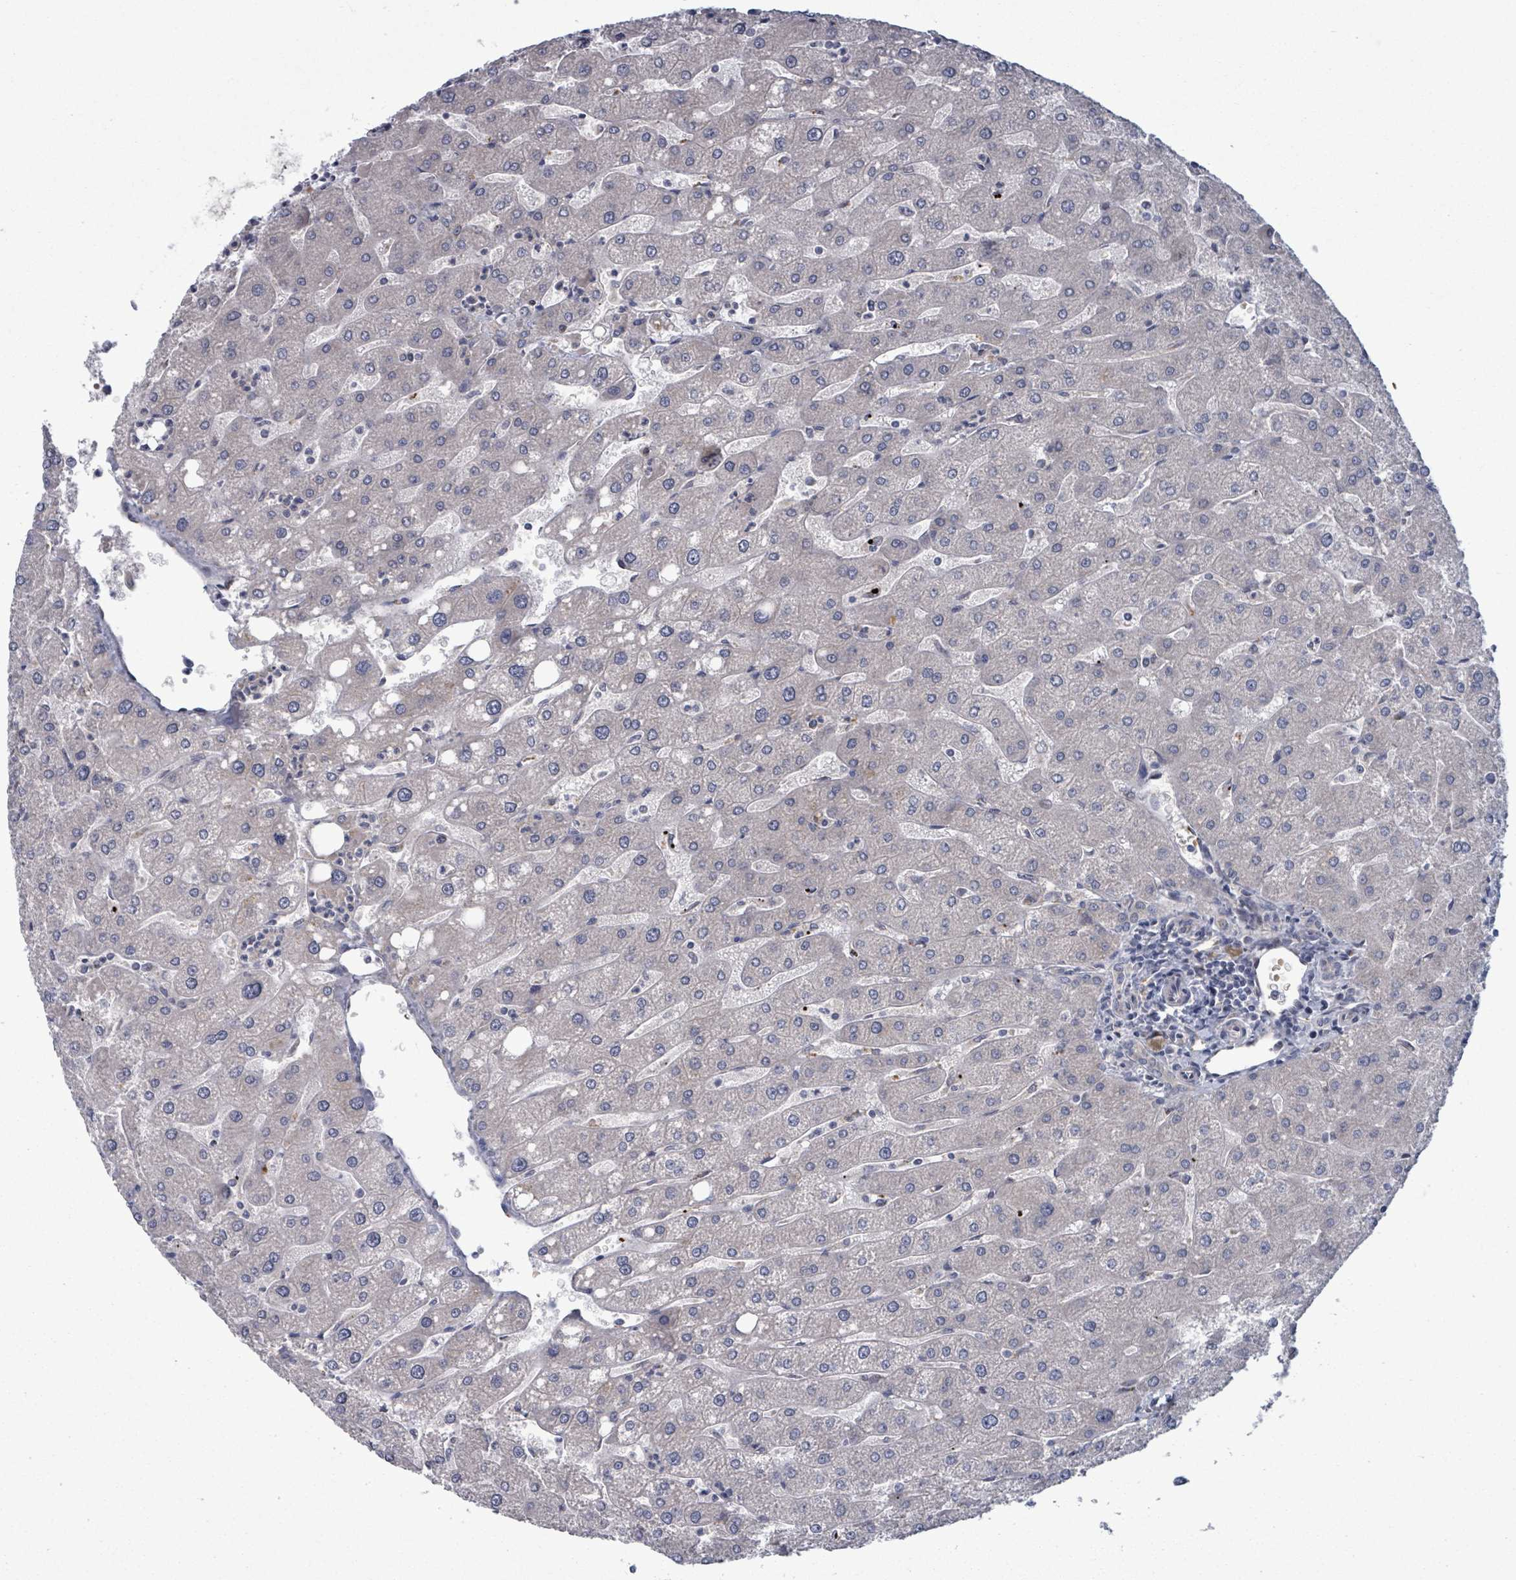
{"staining": {"intensity": "negative", "quantity": "none", "location": "none"}, "tissue": "liver", "cell_type": "Cholangiocytes", "image_type": "normal", "snomed": [{"axis": "morphology", "description": "Normal tissue, NOS"}, {"axis": "topography", "description": "Liver"}], "caption": "Liver was stained to show a protein in brown. There is no significant staining in cholangiocytes. Nuclei are stained in blue.", "gene": "FKBP1A", "patient": {"sex": "male", "age": 67}}